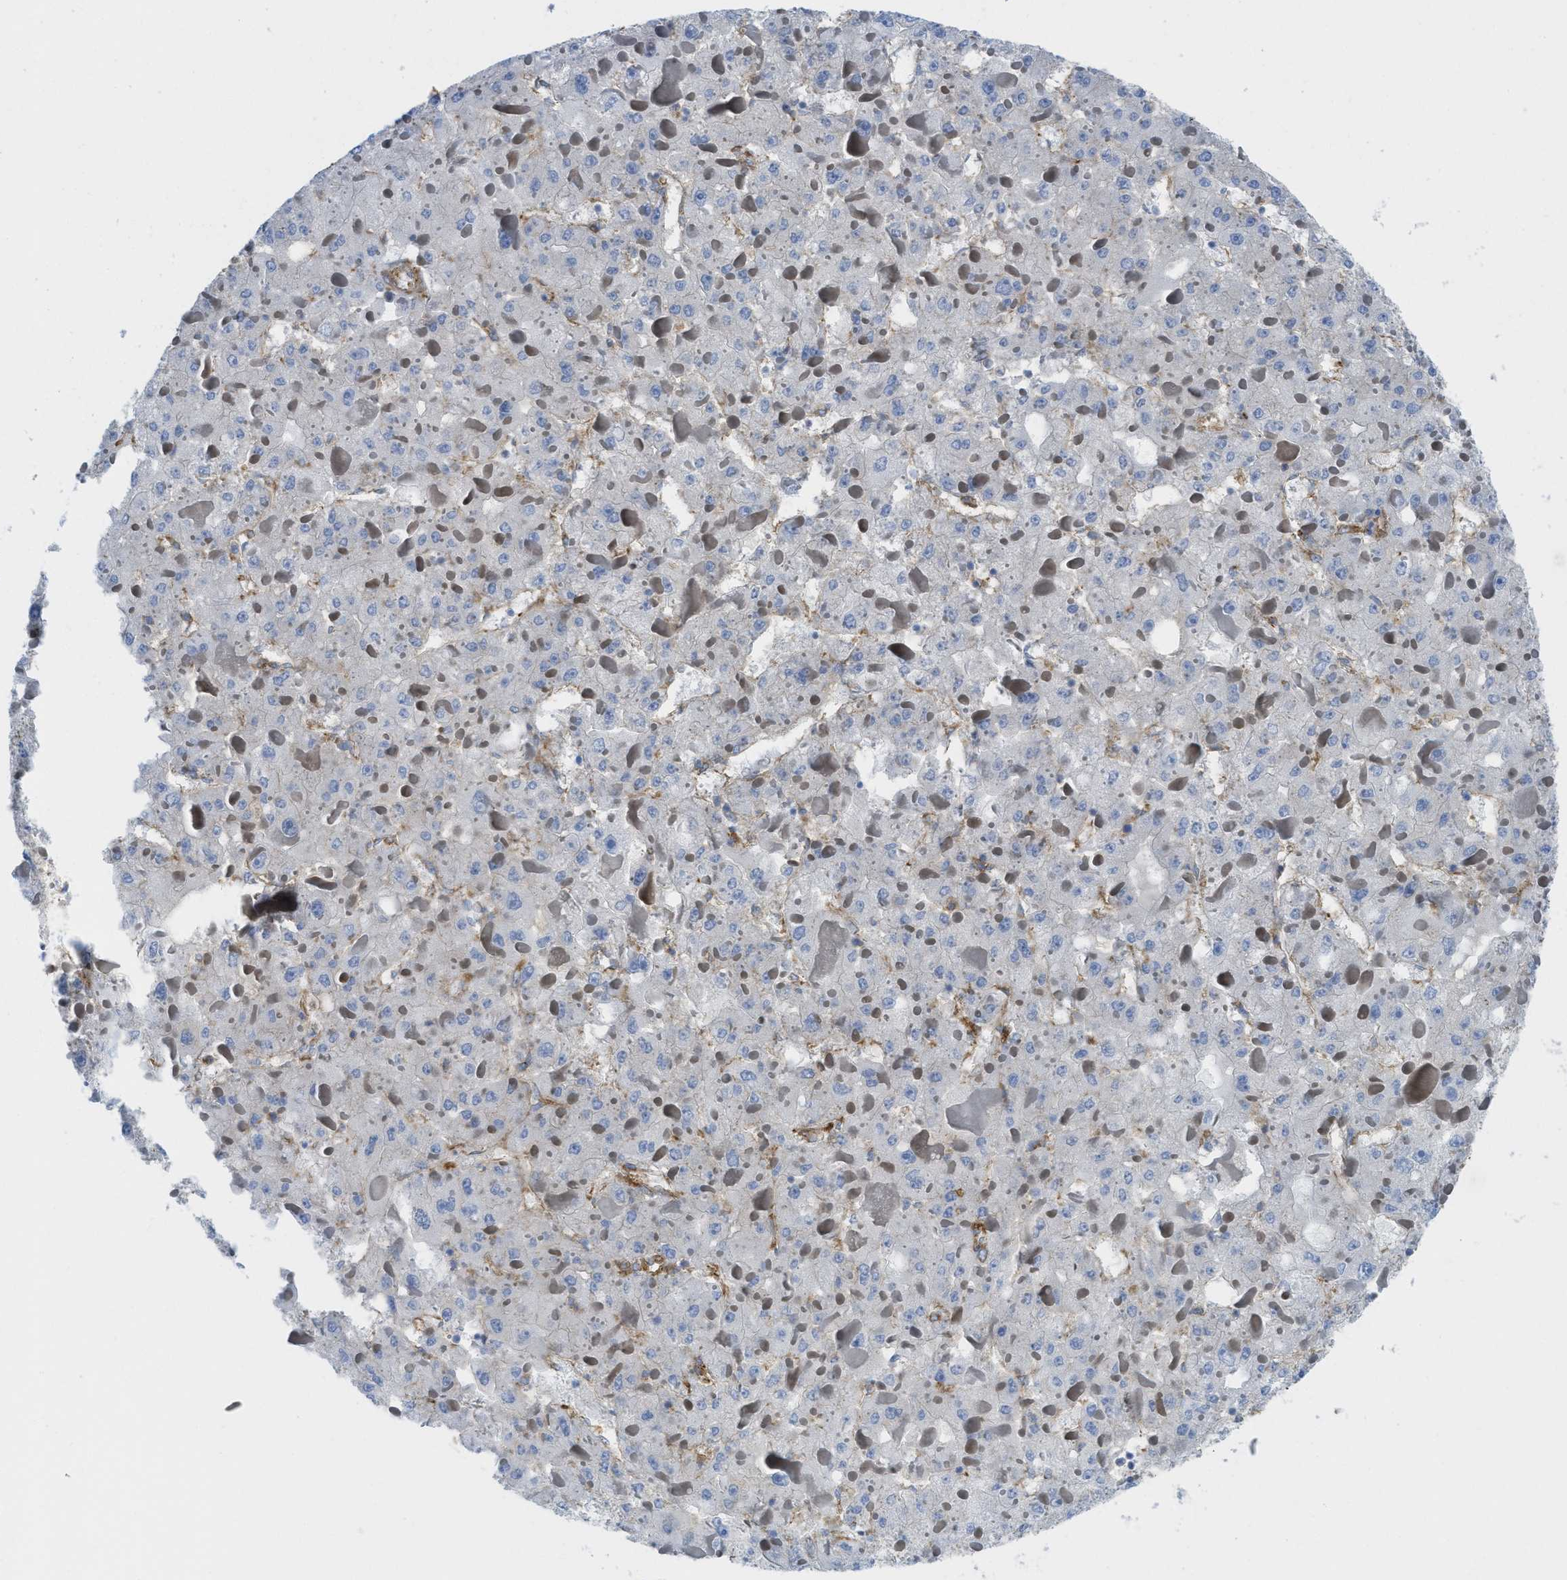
{"staining": {"intensity": "negative", "quantity": "none", "location": "none"}, "tissue": "liver cancer", "cell_type": "Tumor cells", "image_type": "cancer", "snomed": [{"axis": "morphology", "description": "Carcinoma, Hepatocellular, NOS"}, {"axis": "topography", "description": "Liver"}], "caption": "The photomicrograph shows no staining of tumor cells in liver hepatocellular carcinoma.", "gene": "HIP1", "patient": {"sex": "female", "age": 73}}